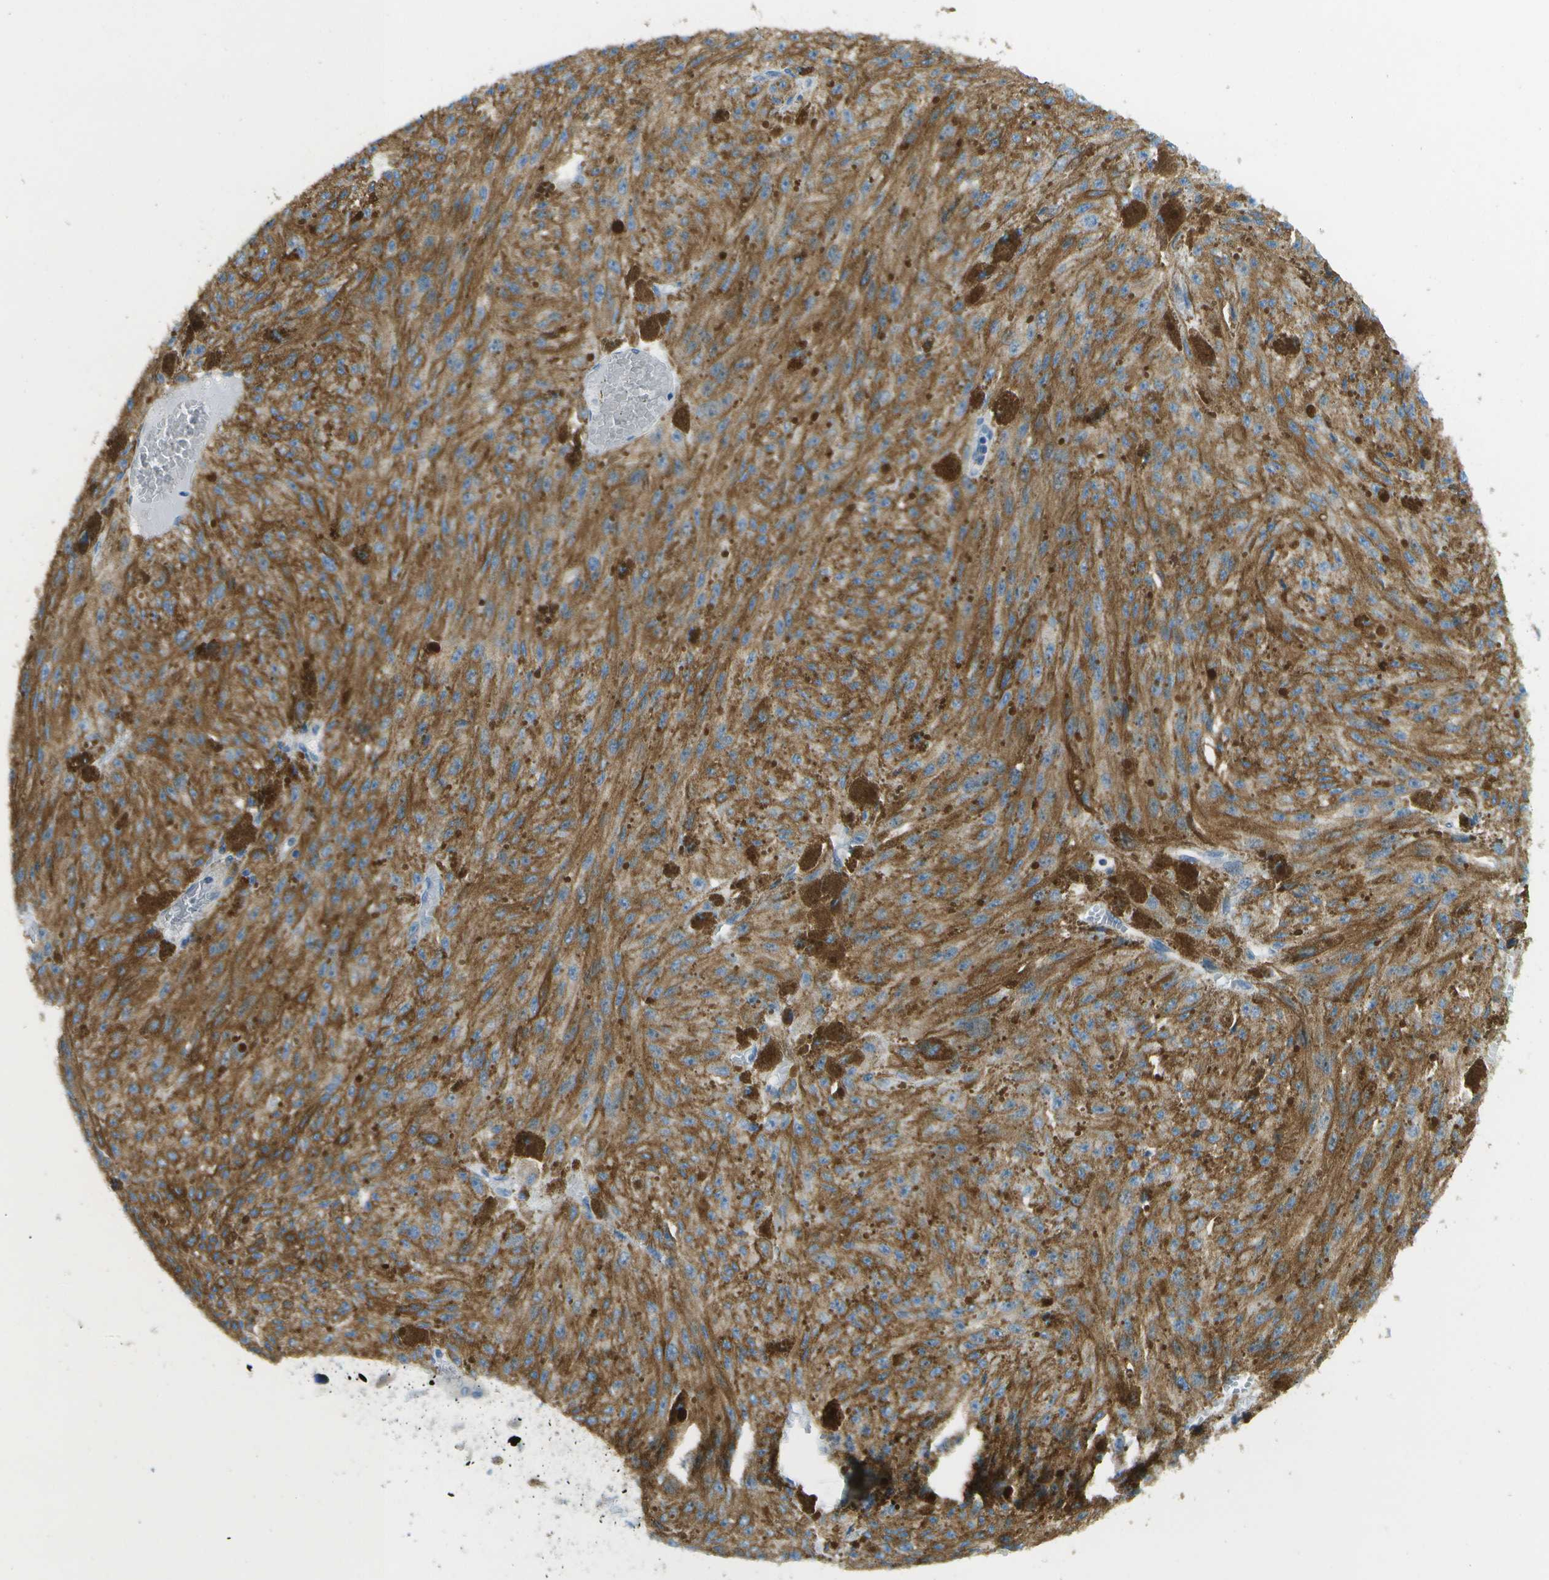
{"staining": {"intensity": "negative", "quantity": "none", "location": "none"}, "tissue": "melanoma", "cell_type": "Tumor cells", "image_type": "cancer", "snomed": [{"axis": "morphology", "description": "Malignant melanoma, NOS"}, {"axis": "topography", "description": "Other"}], "caption": "Tumor cells show no significant expression in melanoma.", "gene": "MYH11", "patient": {"sex": "male", "age": 79}}